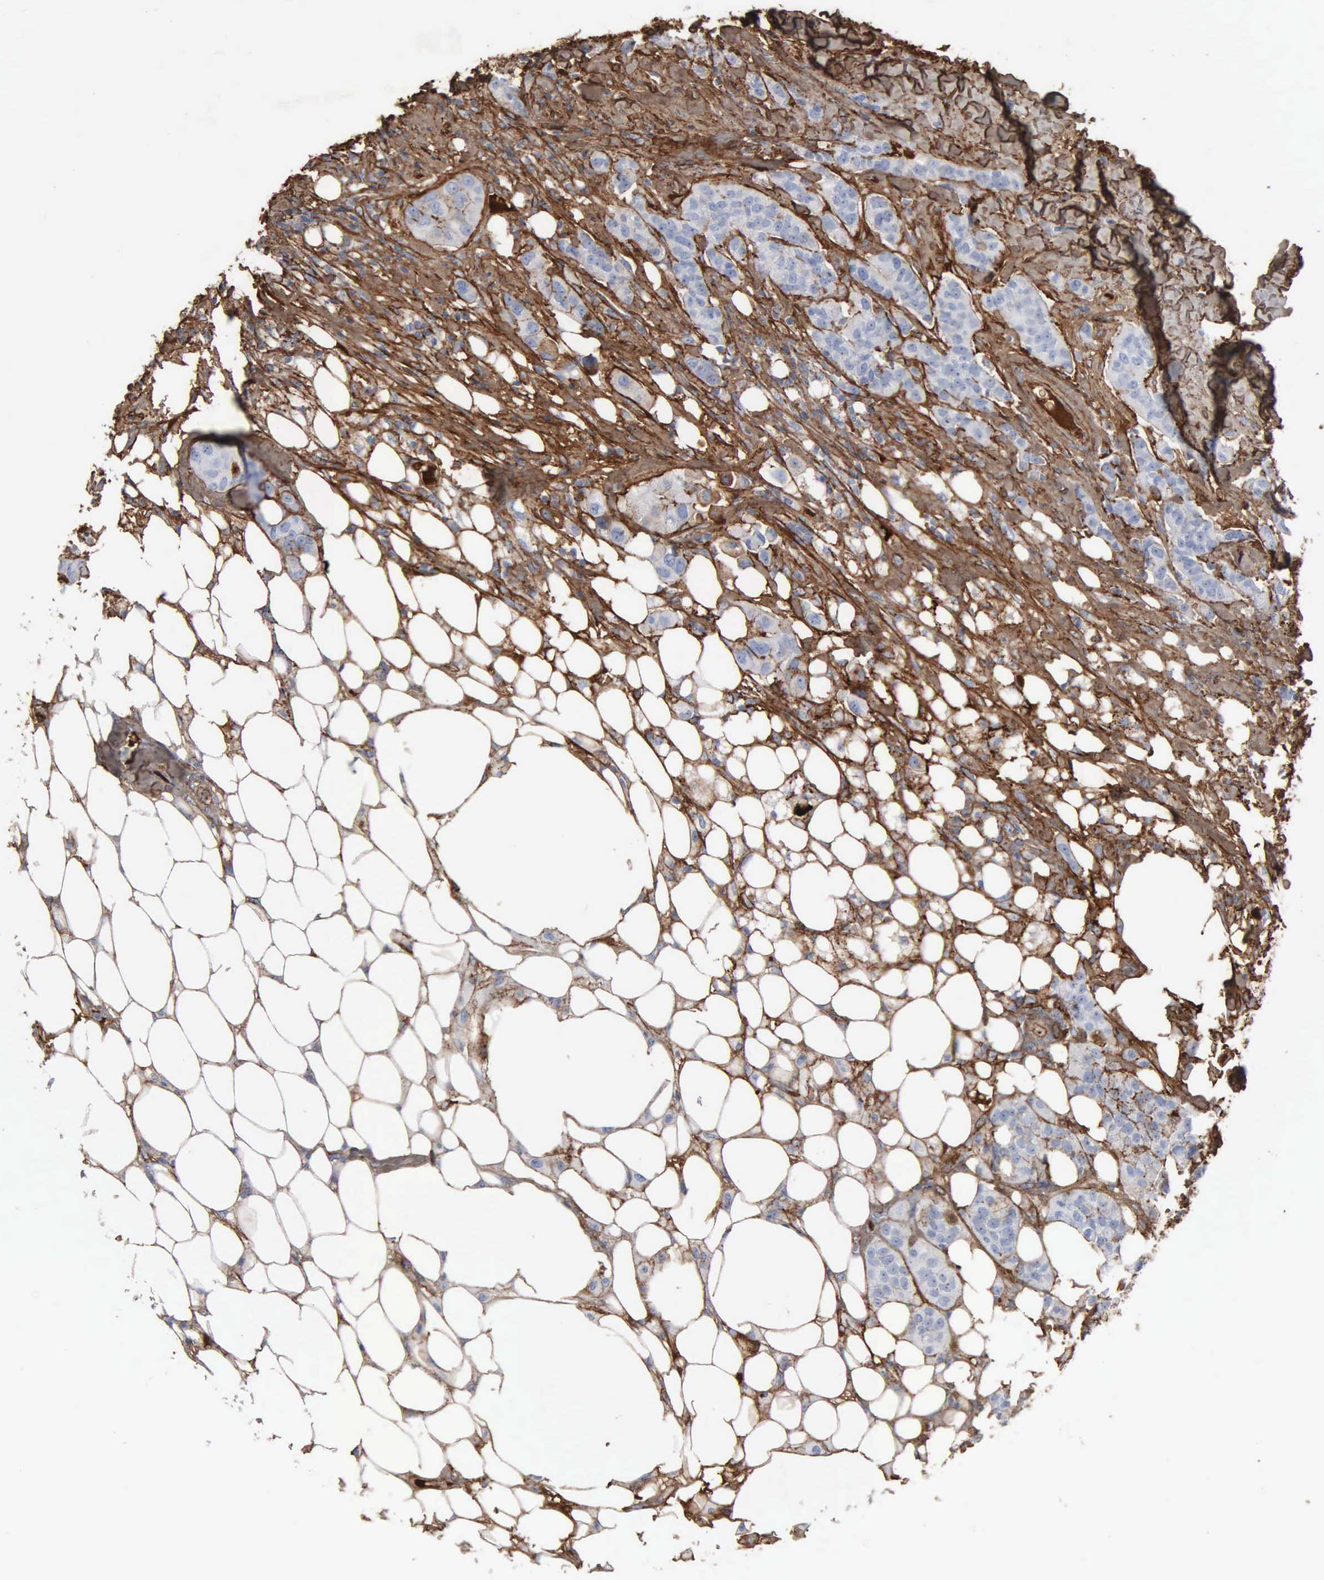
{"staining": {"intensity": "weak", "quantity": "<25%", "location": "cytoplasmic/membranous"}, "tissue": "breast cancer", "cell_type": "Tumor cells", "image_type": "cancer", "snomed": [{"axis": "morphology", "description": "Duct carcinoma"}, {"axis": "topography", "description": "Breast"}], "caption": "The micrograph shows no significant staining in tumor cells of breast intraductal carcinoma. The staining was performed using DAB to visualize the protein expression in brown, while the nuclei were stained in blue with hematoxylin (Magnification: 20x).", "gene": "FN1", "patient": {"sex": "female", "age": 40}}